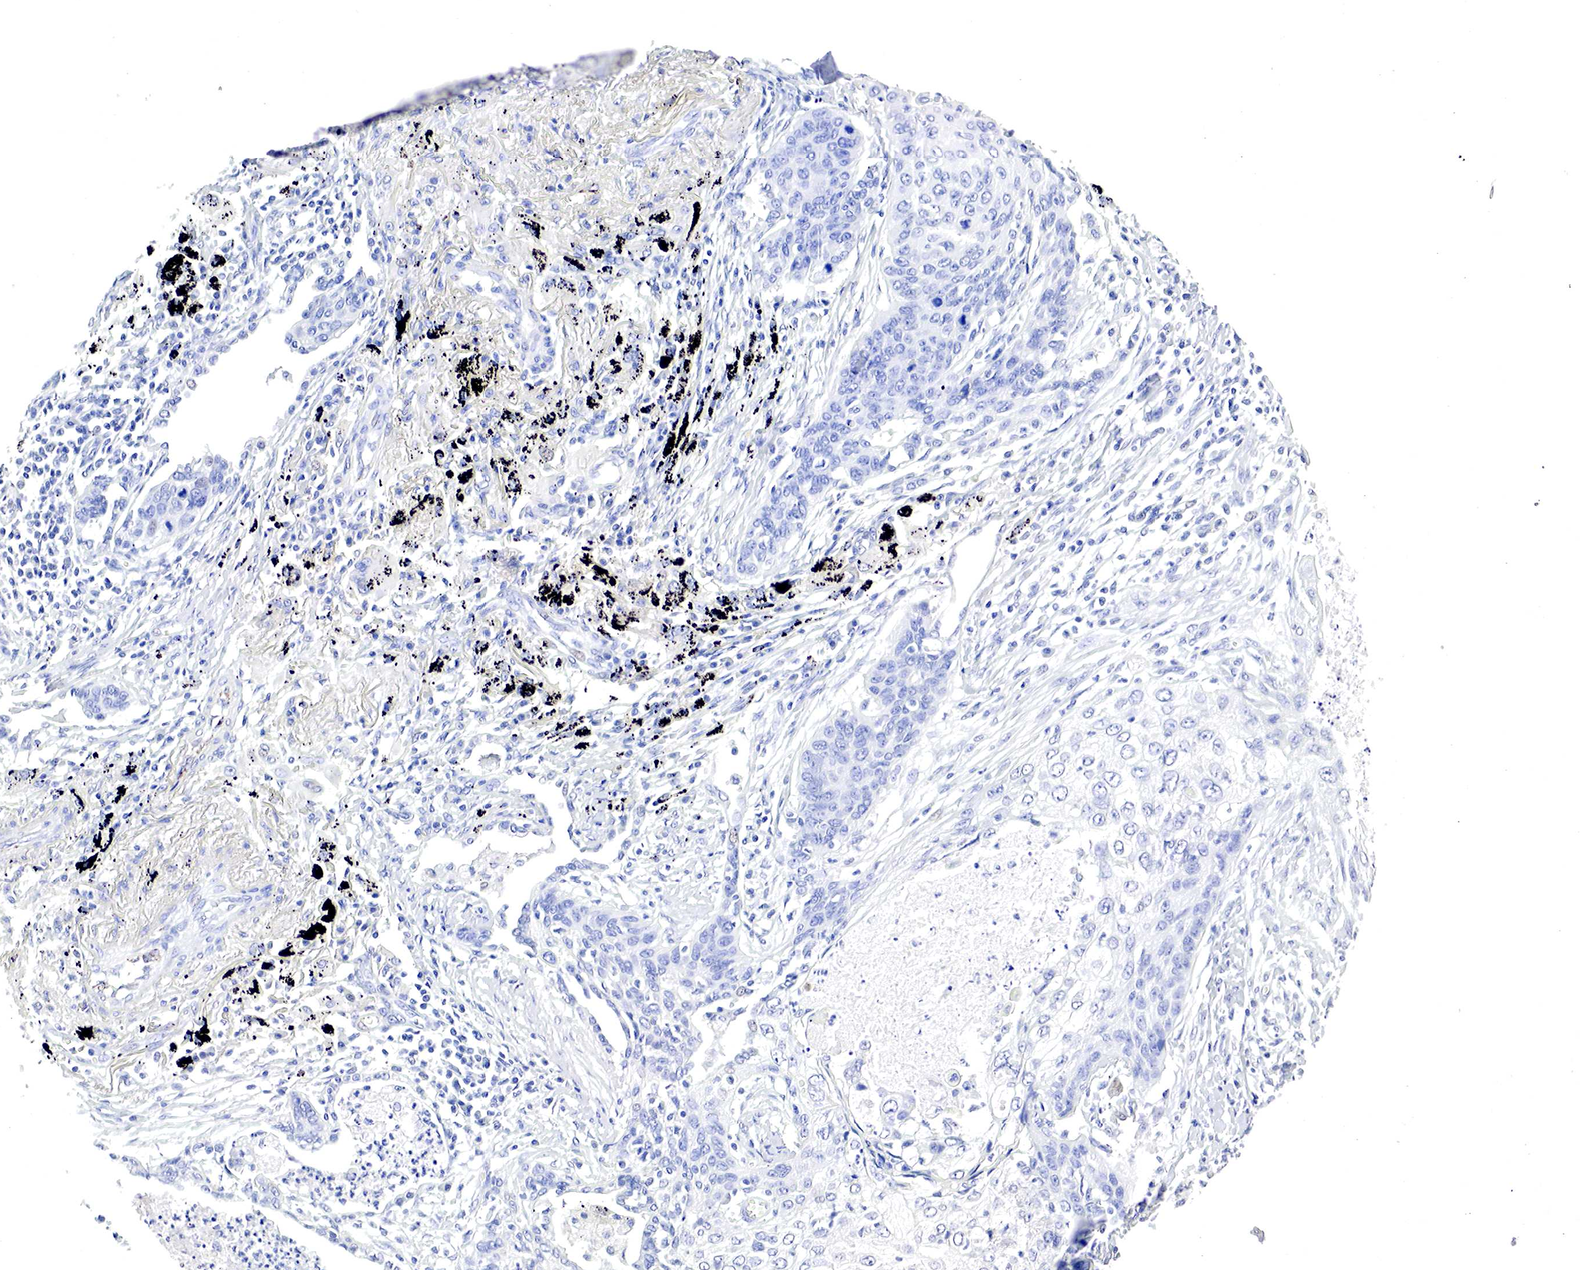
{"staining": {"intensity": "negative", "quantity": "none", "location": "none"}, "tissue": "lung cancer", "cell_type": "Tumor cells", "image_type": "cancer", "snomed": [{"axis": "morphology", "description": "Squamous cell carcinoma, NOS"}, {"axis": "topography", "description": "Lung"}], "caption": "An immunohistochemistry (IHC) micrograph of lung squamous cell carcinoma is shown. There is no staining in tumor cells of lung squamous cell carcinoma.", "gene": "OTC", "patient": {"sex": "male", "age": 71}}